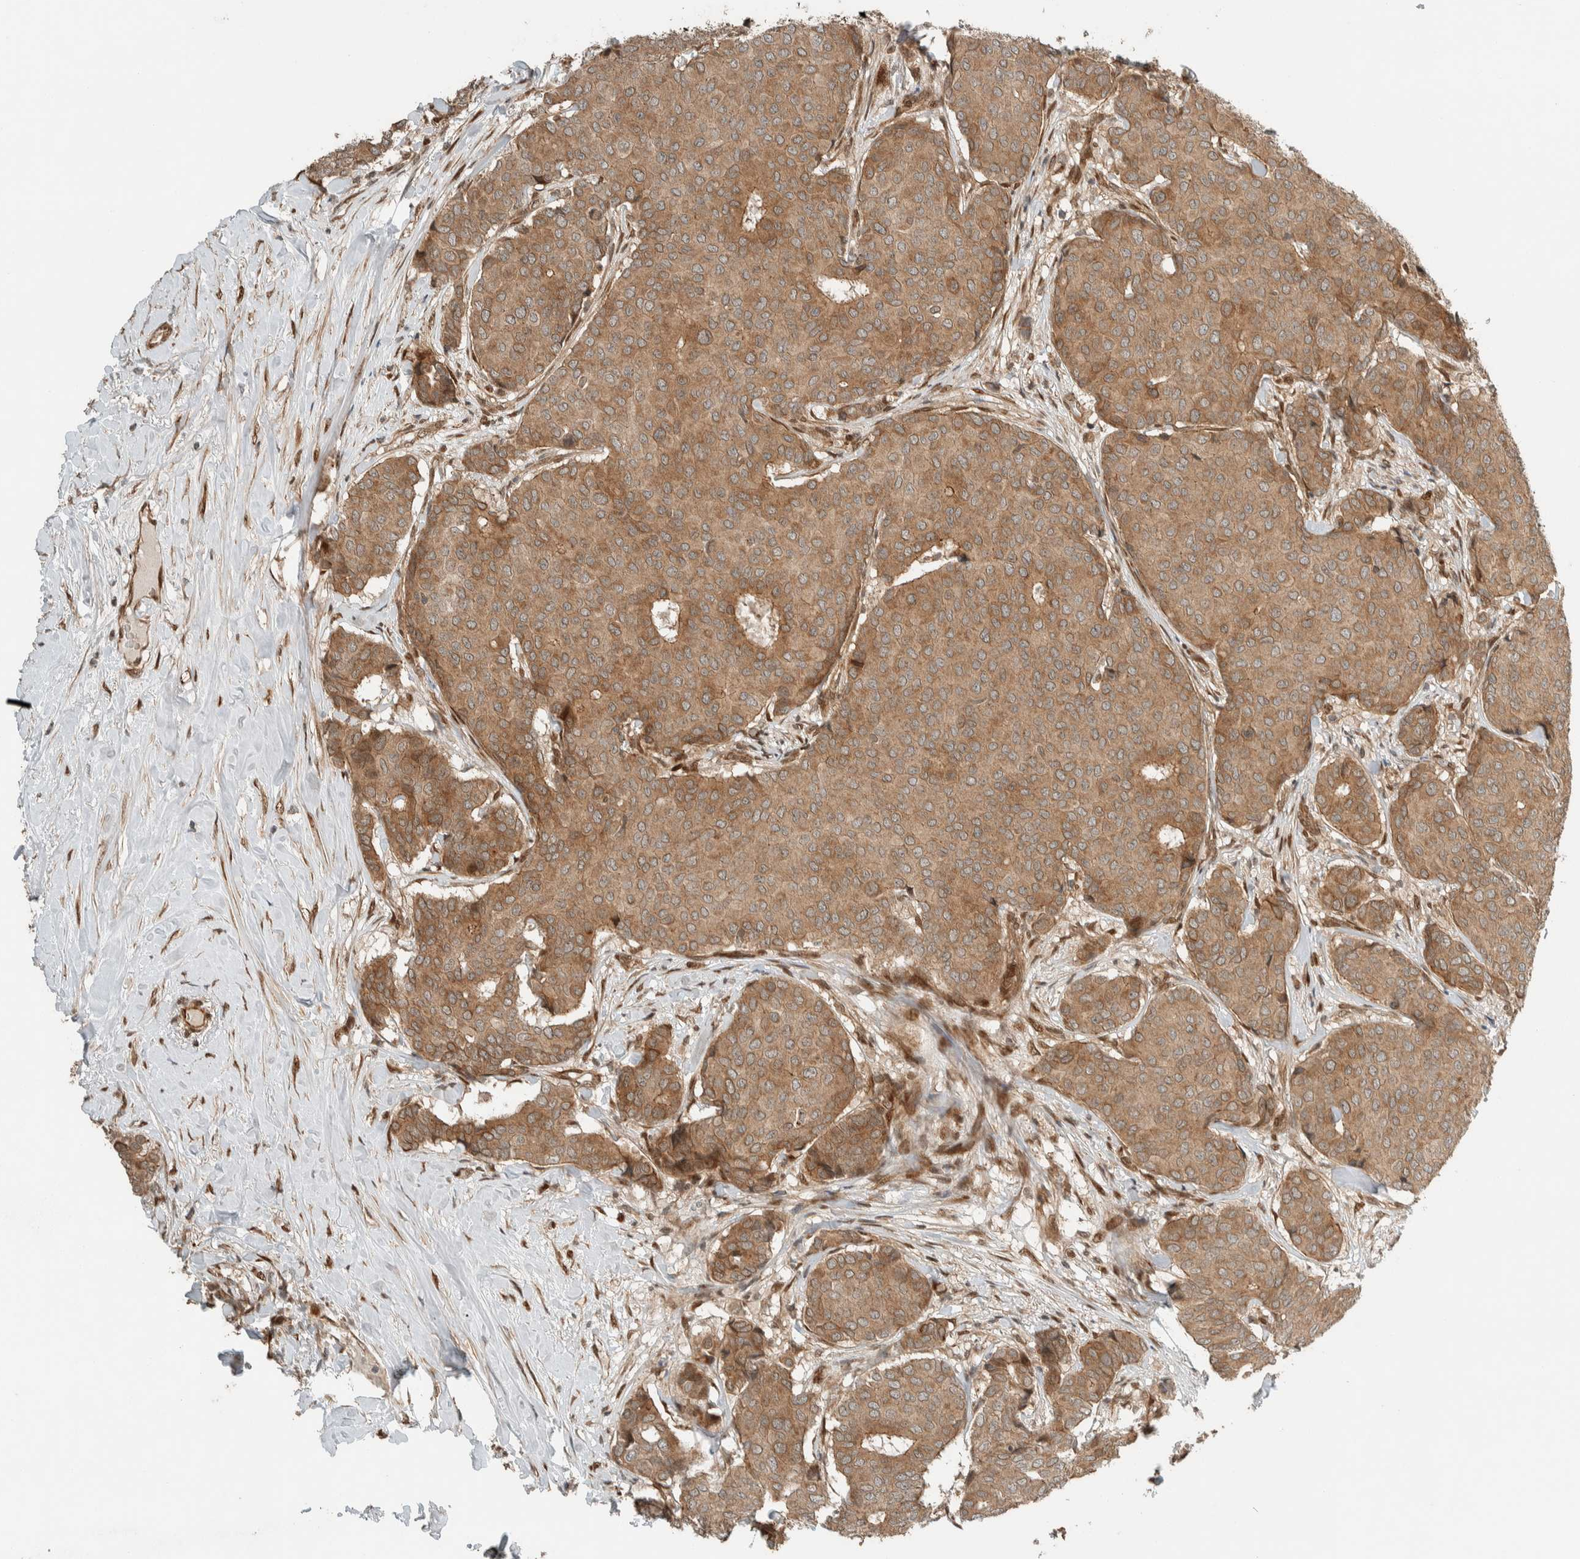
{"staining": {"intensity": "moderate", "quantity": ">75%", "location": "cytoplasmic/membranous"}, "tissue": "breast cancer", "cell_type": "Tumor cells", "image_type": "cancer", "snomed": [{"axis": "morphology", "description": "Duct carcinoma"}, {"axis": "topography", "description": "Breast"}], "caption": "Moderate cytoplasmic/membranous protein expression is identified in about >75% of tumor cells in breast cancer (intraductal carcinoma).", "gene": "STXBP4", "patient": {"sex": "female", "age": 75}}